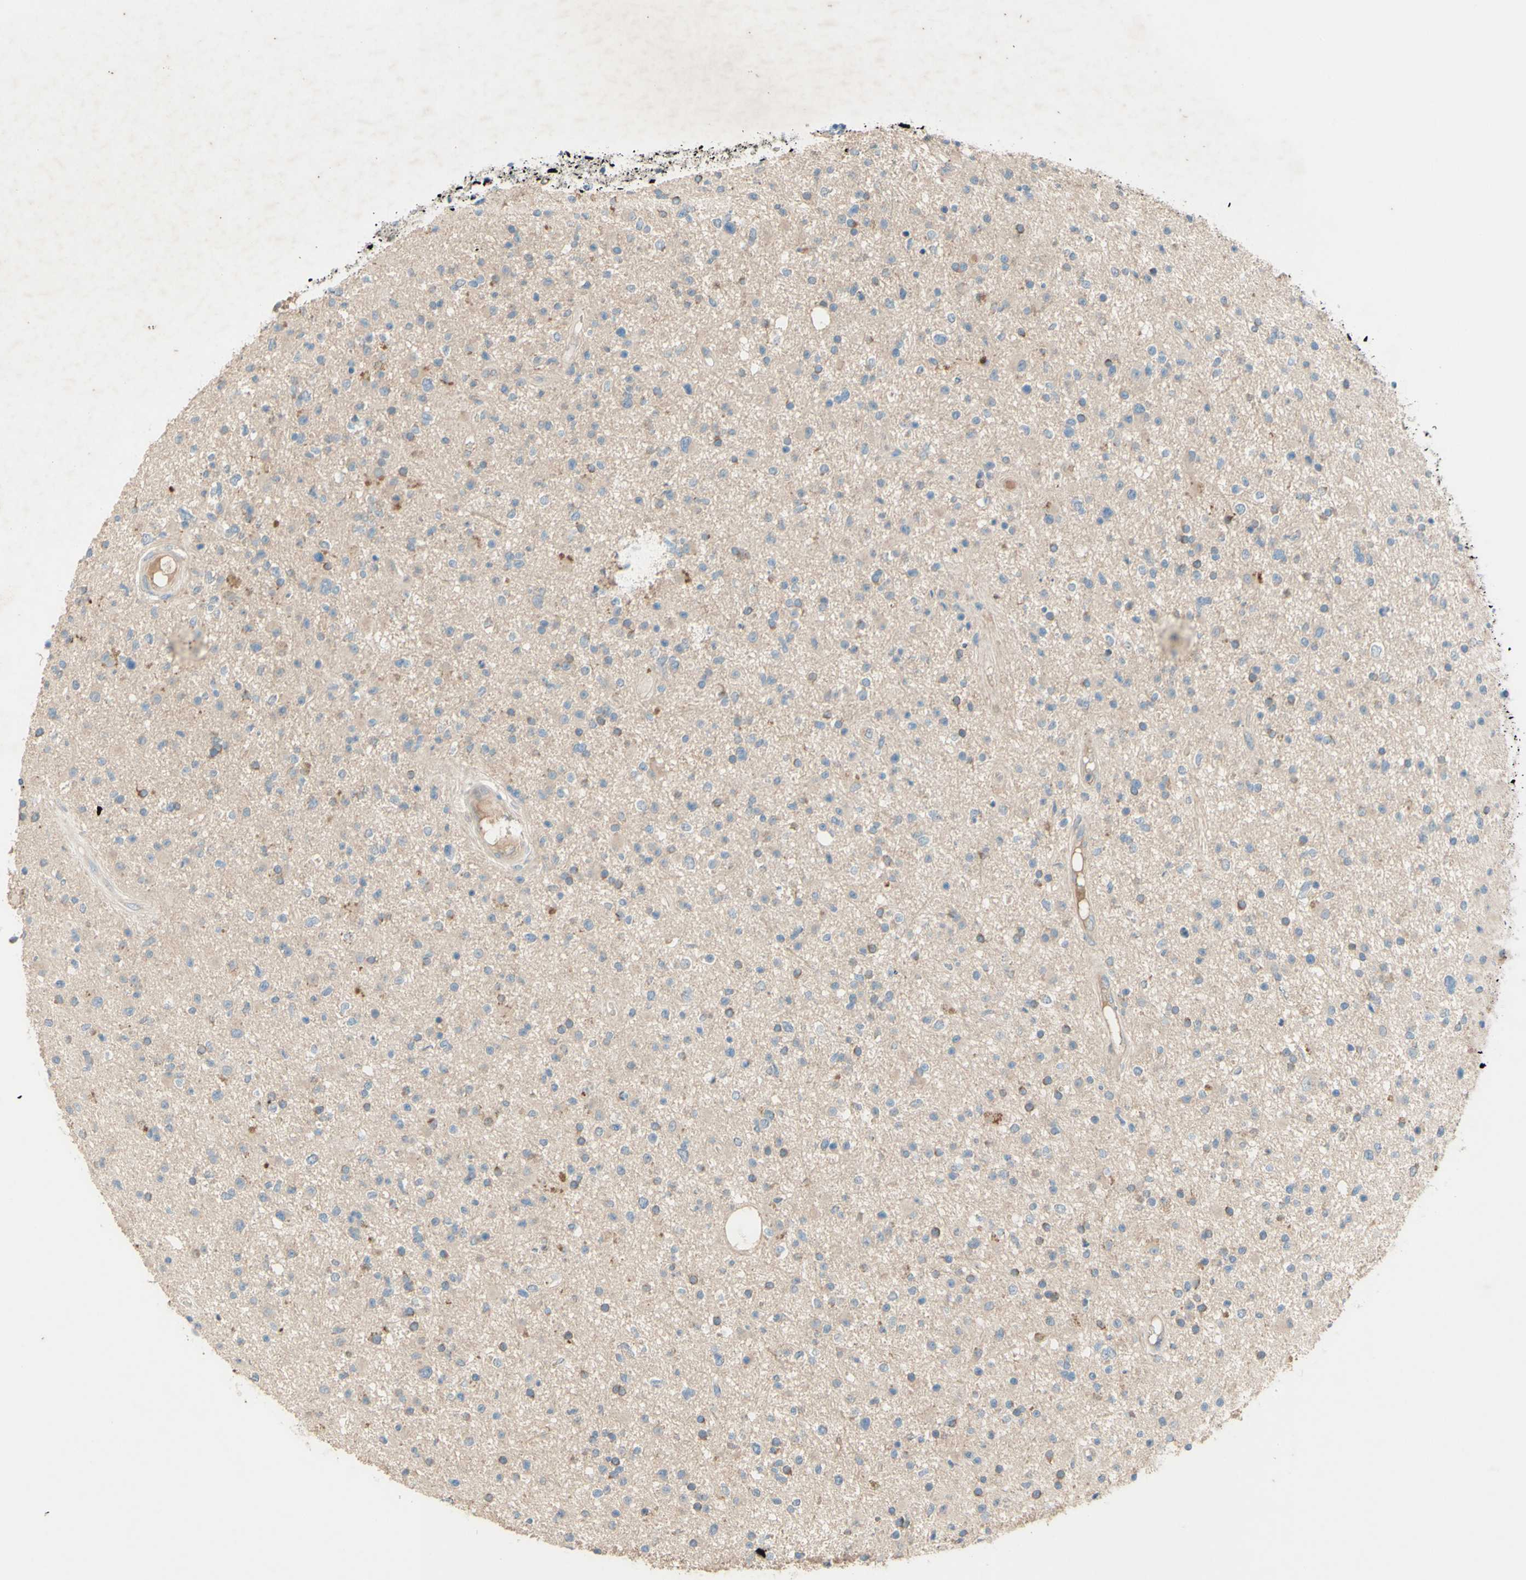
{"staining": {"intensity": "negative", "quantity": "none", "location": "none"}, "tissue": "glioma", "cell_type": "Tumor cells", "image_type": "cancer", "snomed": [{"axis": "morphology", "description": "Glioma, malignant, High grade"}, {"axis": "topography", "description": "Brain"}], "caption": "Tumor cells are negative for brown protein staining in high-grade glioma (malignant). The staining was performed using DAB (3,3'-diaminobenzidine) to visualize the protein expression in brown, while the nuclei were stained in blue with hematoxylin (Magnification: 20x).", "gene": "IL2", "patient": {"sex": "male", "age": 33}}